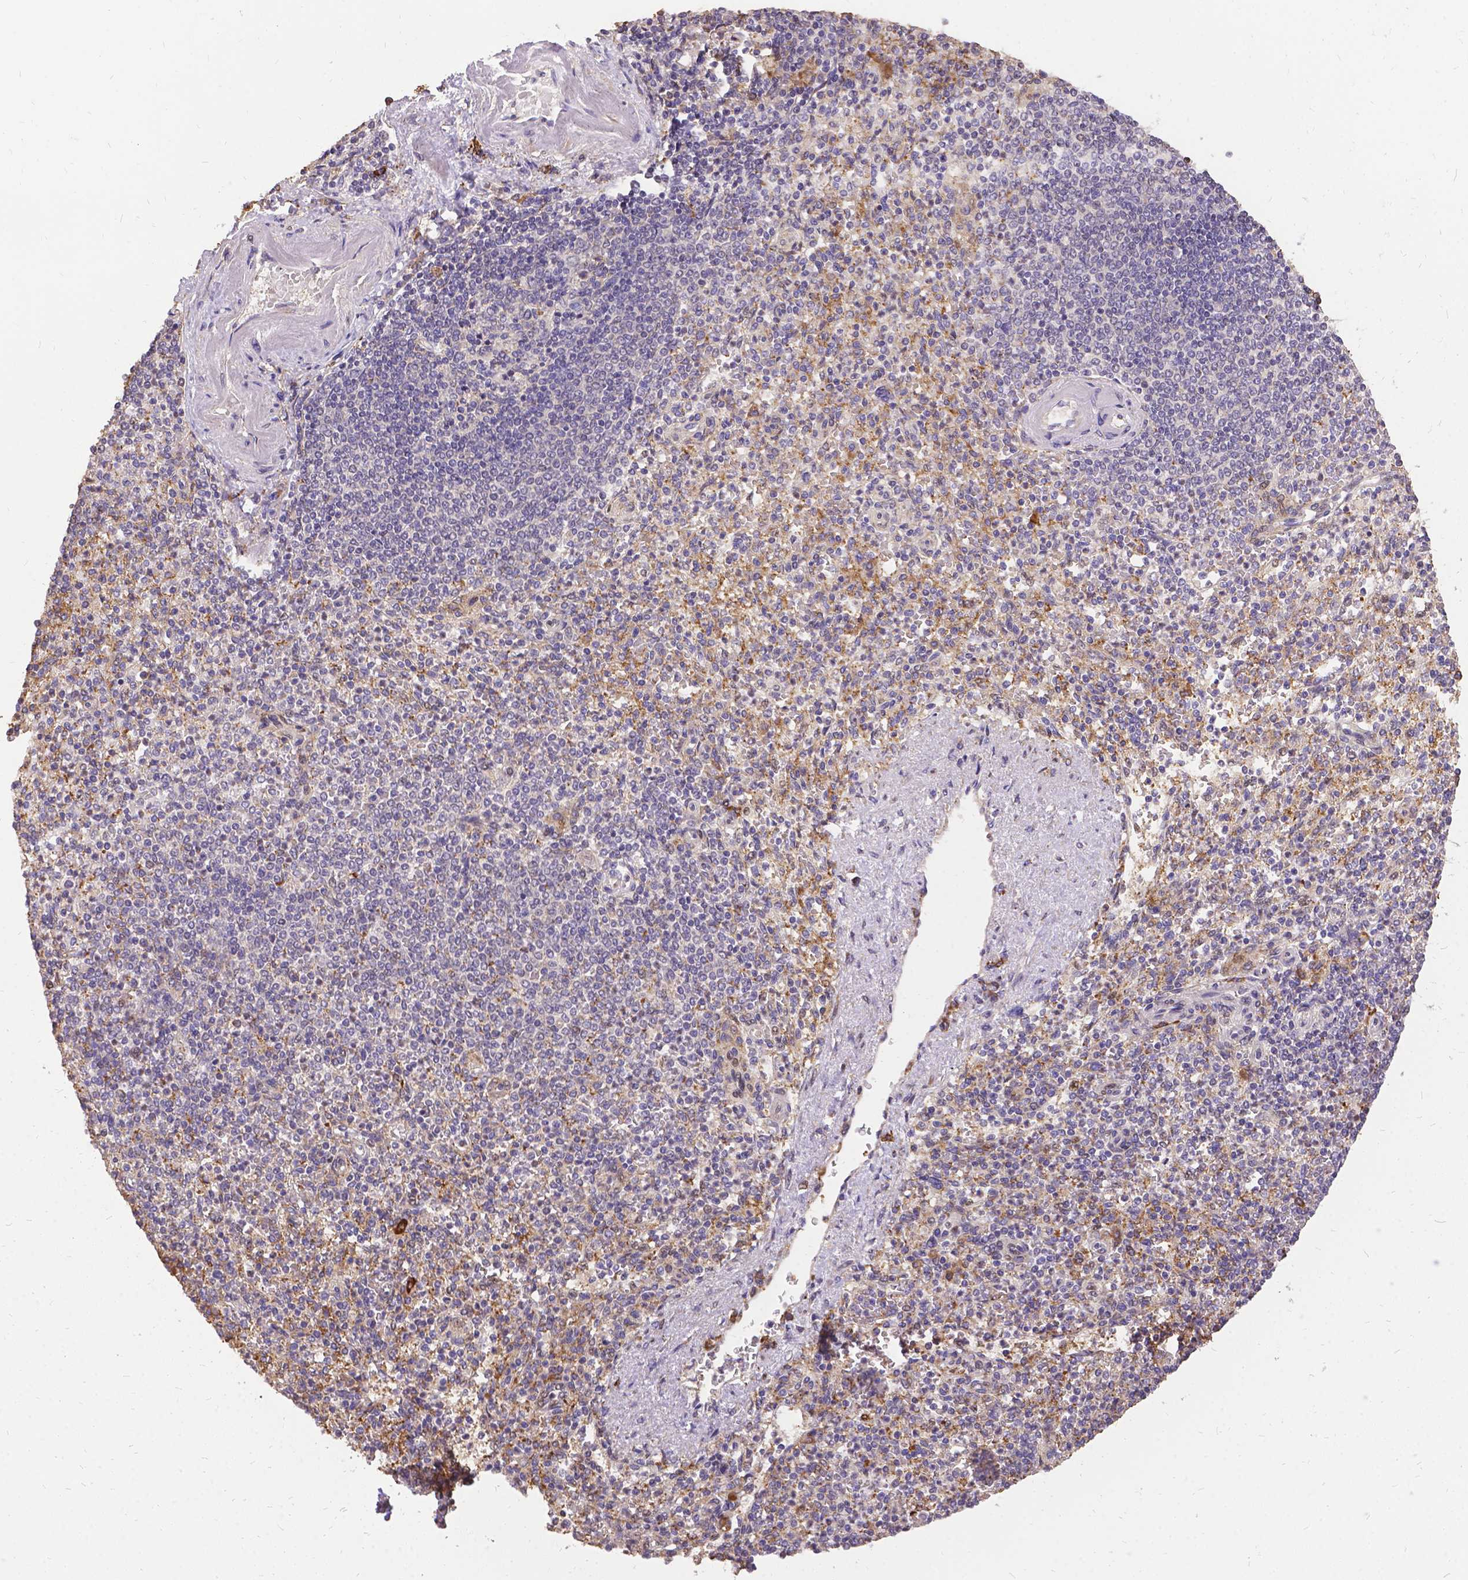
{"staining": {"intensity": "moderate", "quantity": ">75%", "location": "cytoplasmic/membranous"}, "tissue": "spleen", "cell_type": "Cells in red pulp", "image_type": "normal", "snomed": [{"axis": "morphology", "description": "Normal tissue, NOS"}, {"axis": "topography", "description": "Spleen"}], "caption": "Approximately >75% of cells in red pulp in normal human spleen demonstrate moderate cytoplasmic/membranous protein staining as visualized by brown immunohistochemical staining.", "gene": "DENND6A", "patient": {"sex": "female", "age": 74}}